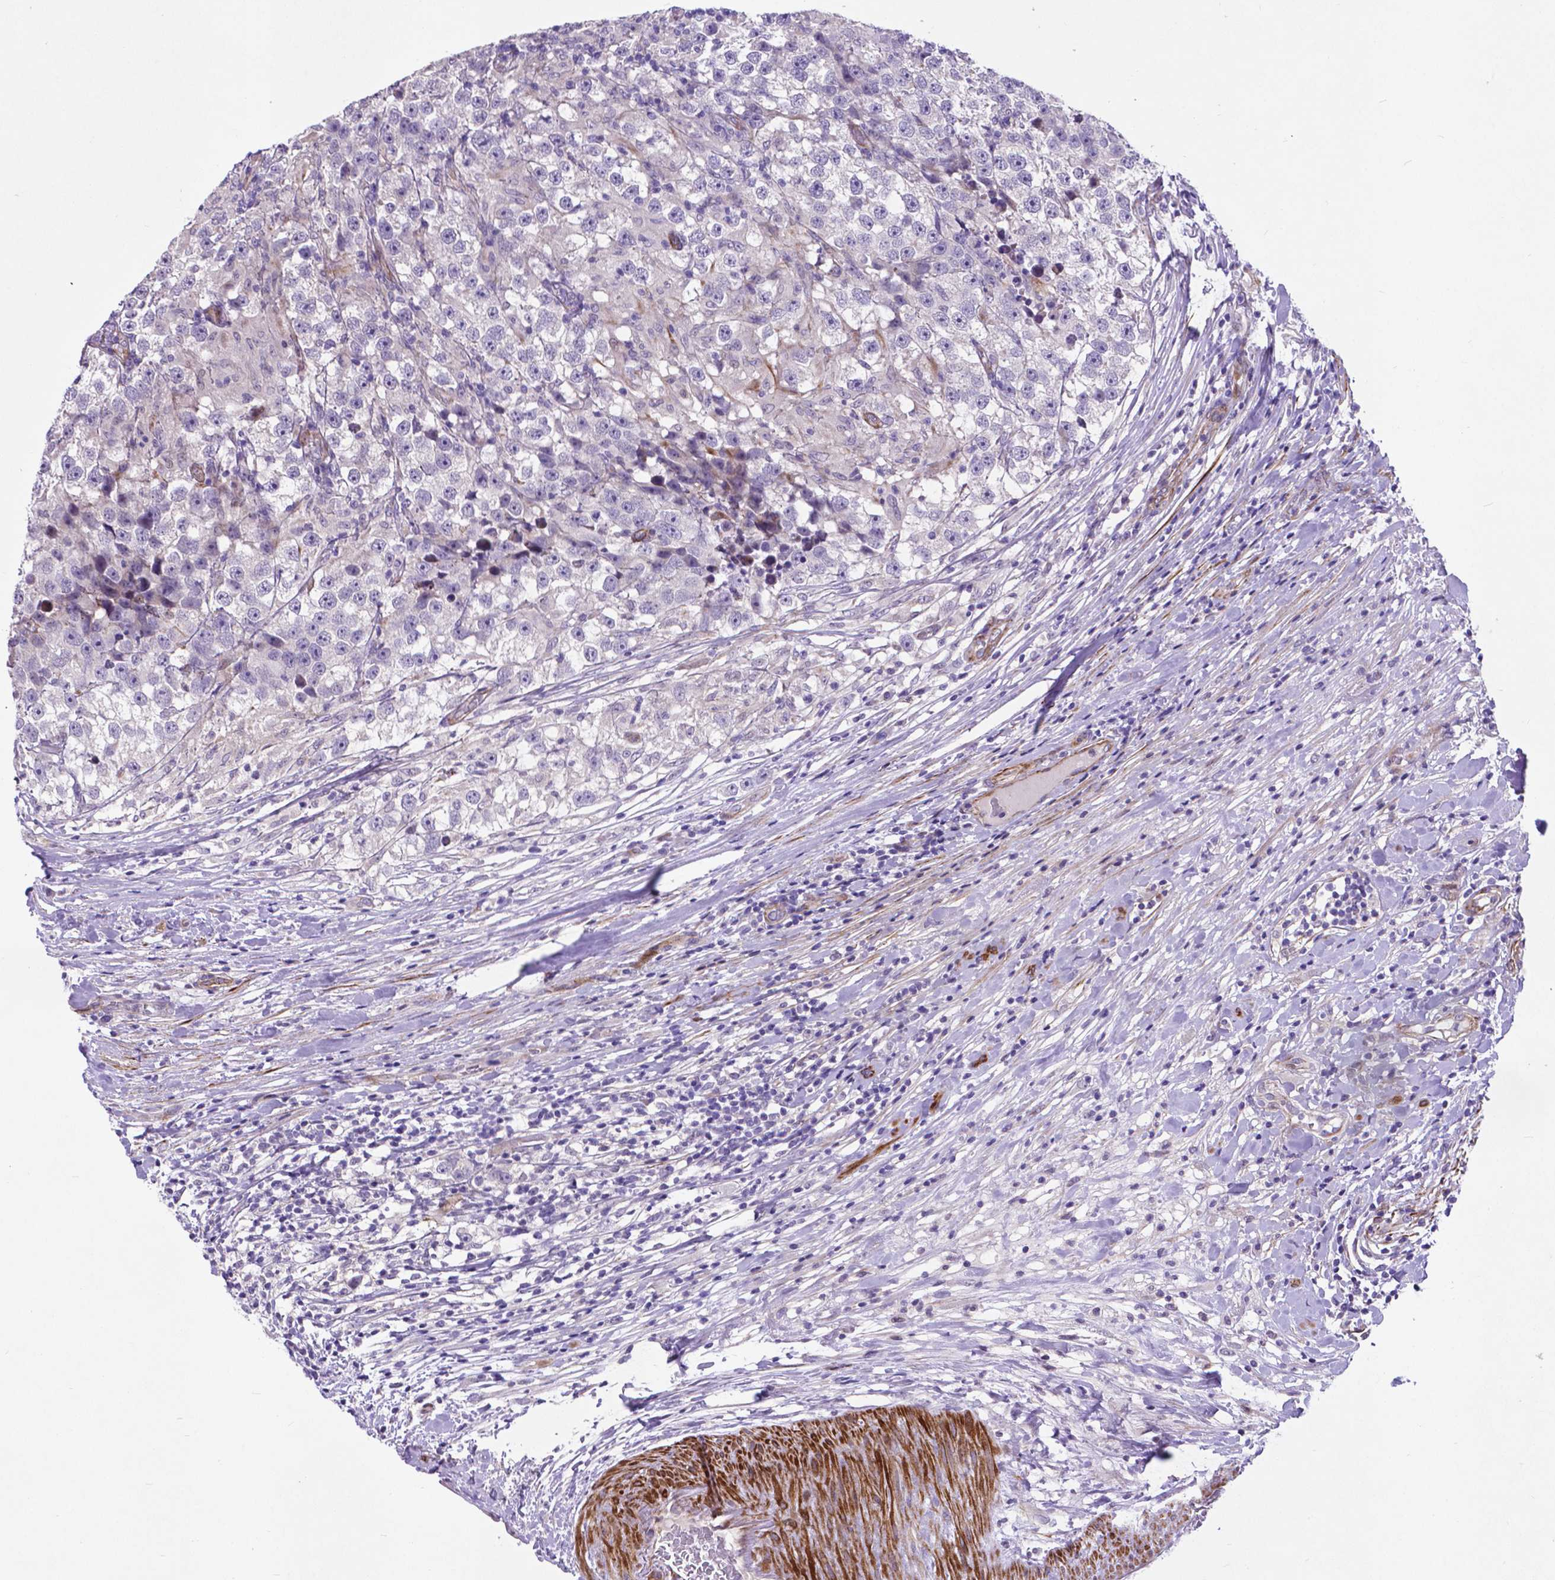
{"staining": {"intensity": "negative", "quantity": "none", "location": "none"}, "tissue": "testis cancer", "cell_type": "Tumor cells", "image_type": "cancer", "snomed": [{"axis": "morphology", "description": "Seminoma, NOS"}, {"axis": "topography", "description": "Testis"}], "caption": "A photomicrograph of testis cancer (seminoma) stained for a protein displays no brown staining in tumor cells. (DAB (3,3'-diaminobenzidine) IHC, high magnification).", "gene": "PFKFB4", "patient": {"sex": "male", "age": 46}}